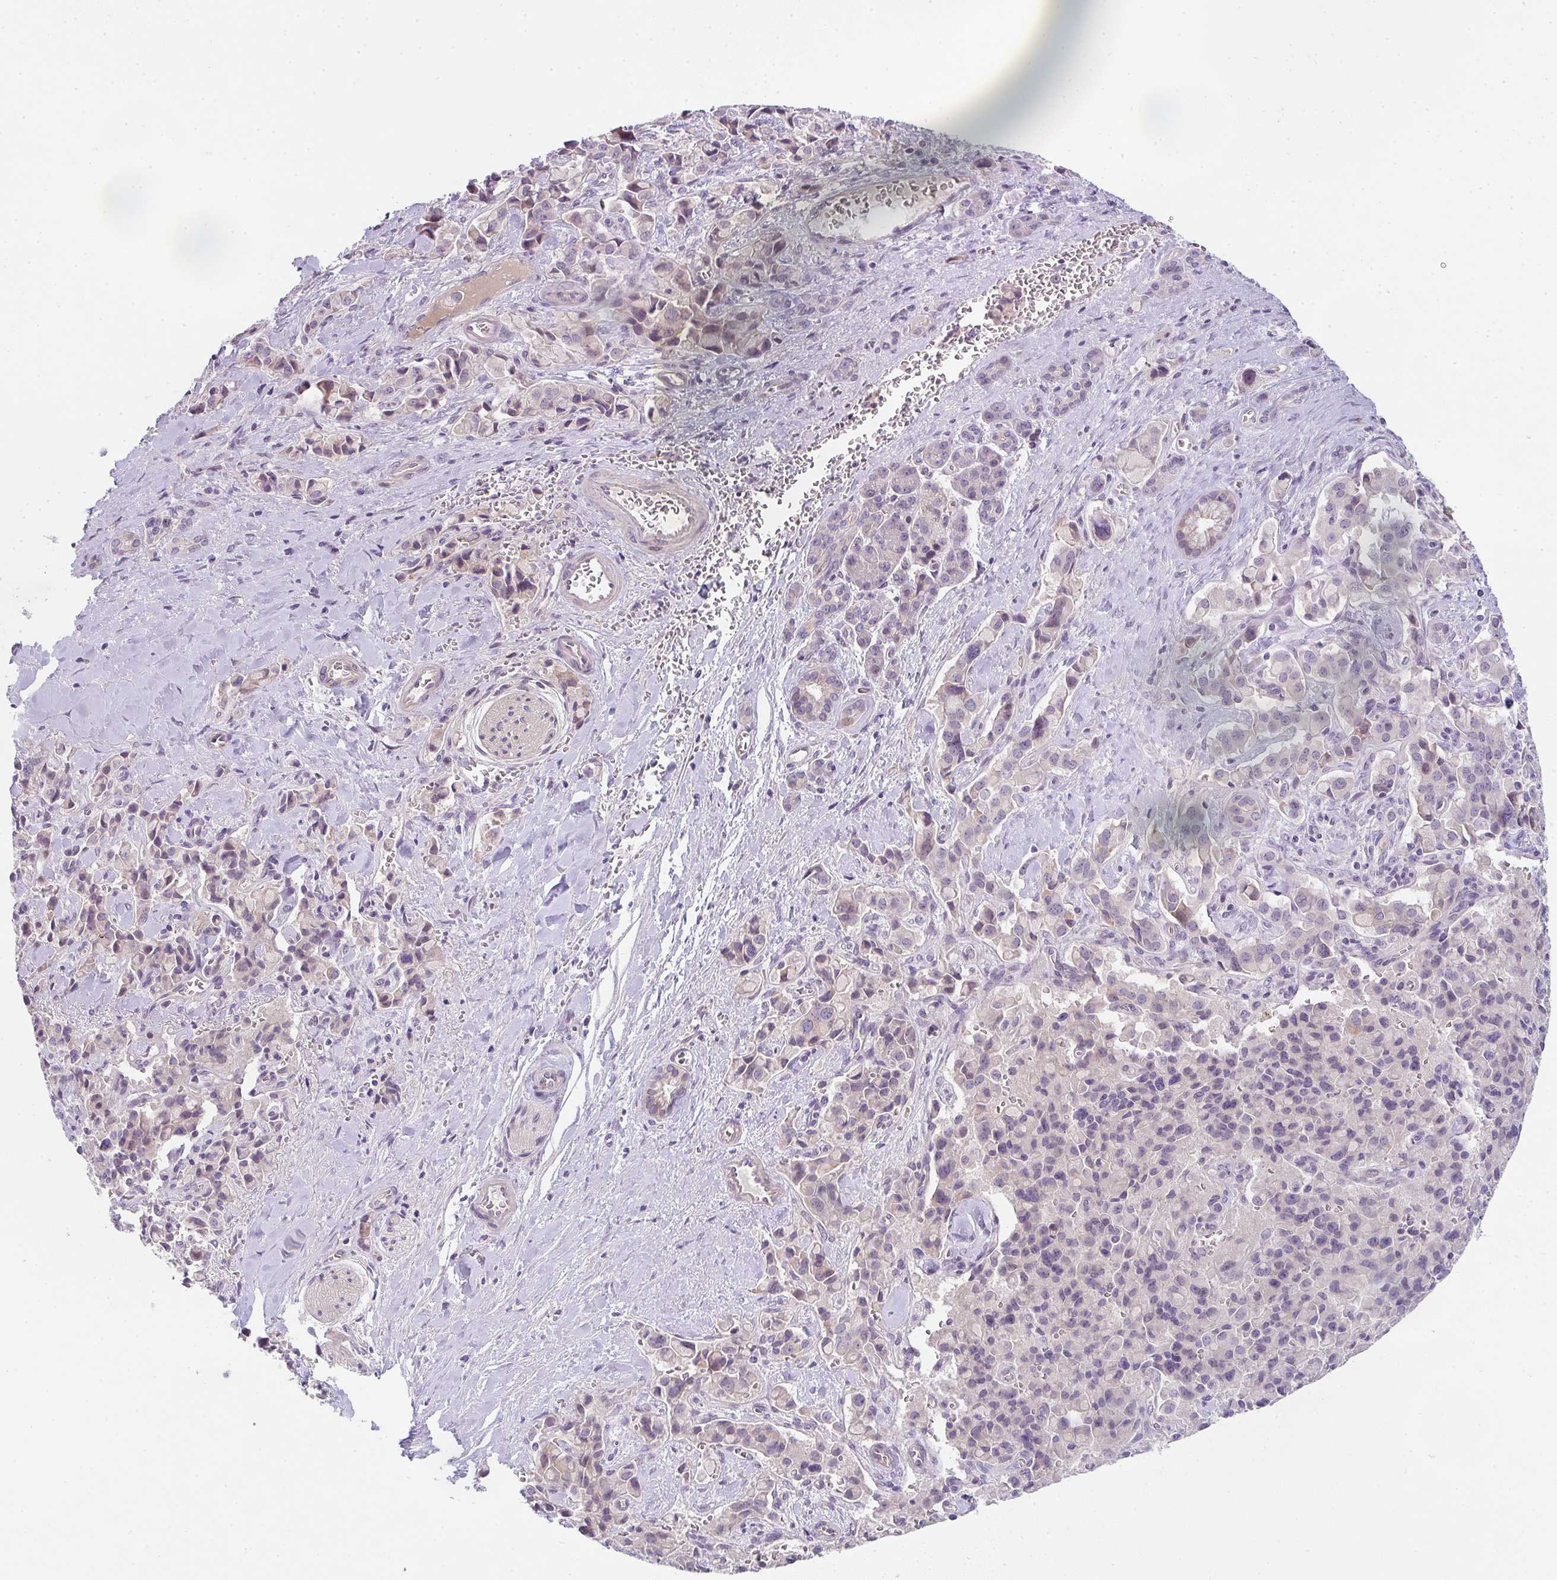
{"staining": {"intensity": "negative", "quantity": "none", "location": "none"}, "tissue": "pancreatic cancer", "cell_type": "Tumor cells", "image_type": "cancer", "snomed": [{"axis": "morphology", "description": "Adenocarcinoma, NOS"}, {"axis": "topography", "description": "Pancreas"}], "caption": "Adenocarcinoma (pancreatic) was stained to show a protein in brown. There is no significant positivity in tumor cells.", "gene": "TNFRSF10A", "patient": {"sex": "male", "age": 65}}